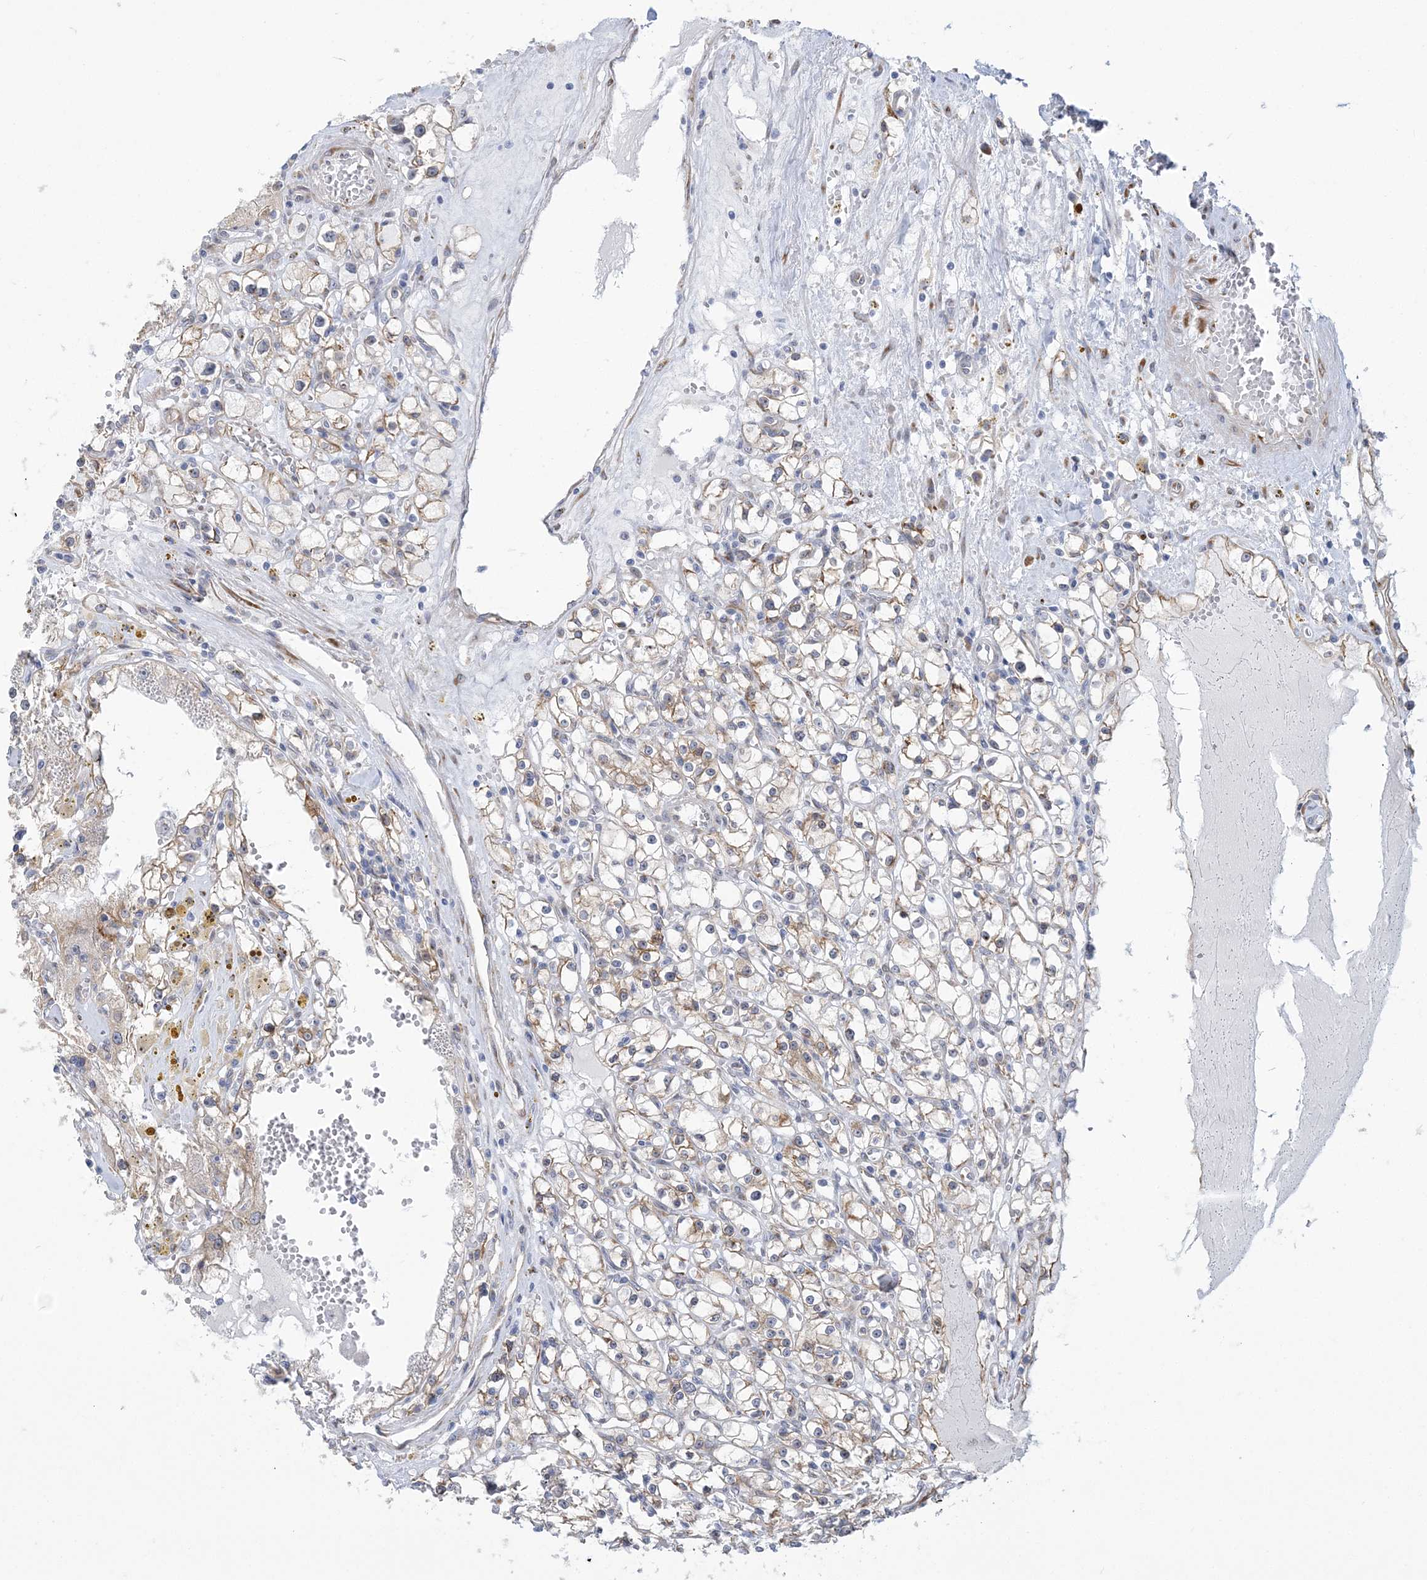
{"staining": {"intensity": "moderate", "quantity": "25%-75%", "location": "cytoplasmic/membranous"}, "tissue": "renal cancer", "cell_type": "Tumor cells", "image_type": "cancer", "snomed": [{"axis": "morphology", "description": "Adenocarcinoma, NOS"}, {"axis": "topography", "description": "Kidney"}], "caption": "Adenocarcinoma (renal) was stained to show a protein in brown. There is medium levels of moderate cytoplasmic/membranous staining in approximately 25%-75% of tumor cells.", "gene": "PLEKHG4B", "patient": {"sex": "male", "age": 56}}